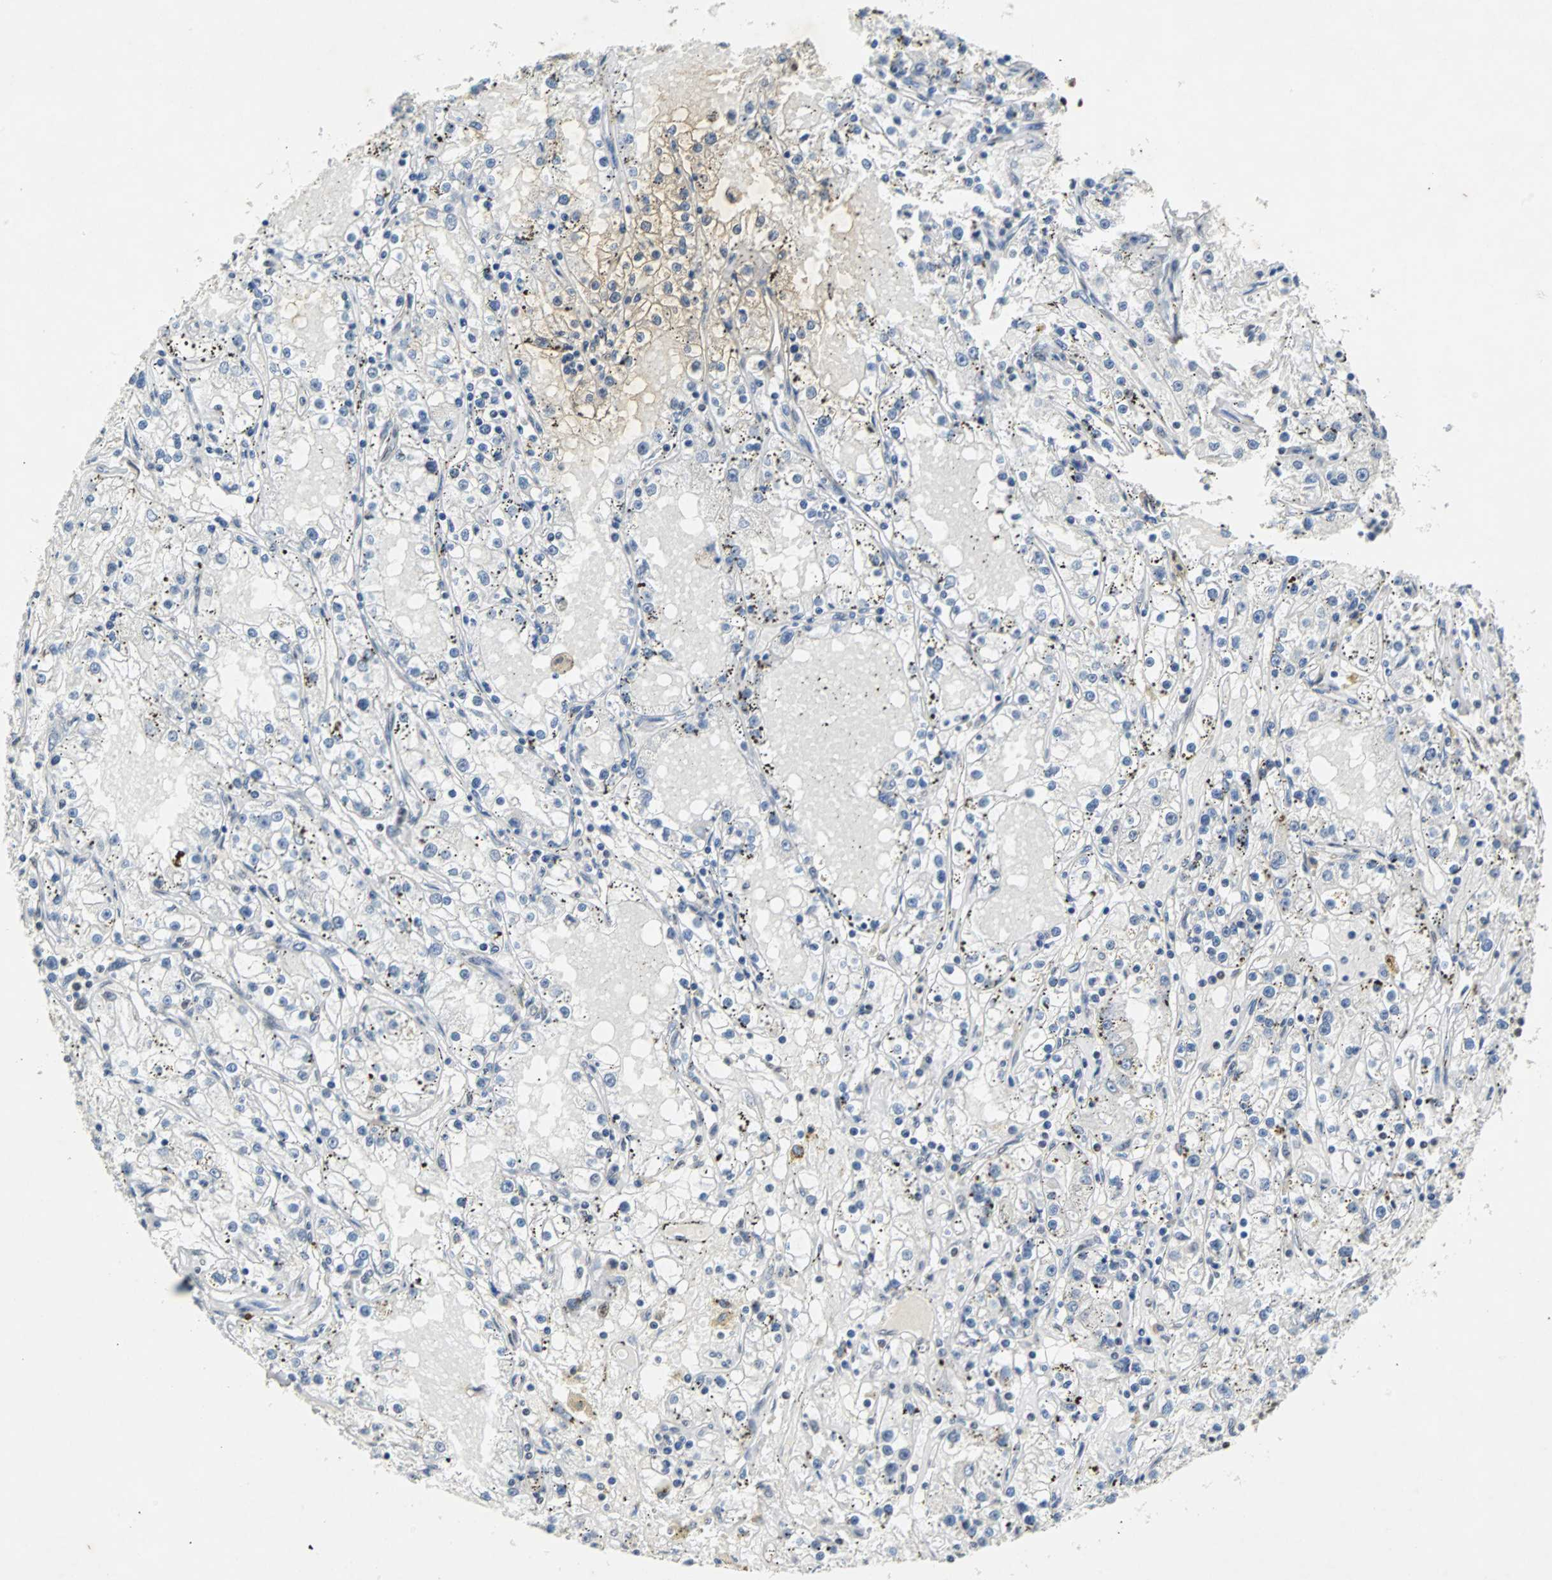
{"staining": {"intensity": "negative", "quantity": "none", "location": "none"}, "tissue": "renal cancer", "cell_type": "Tumor cells", "image_type": "cancer", "snomed": [{"axis": "morphology", "description": "Adenocarcinoma, NOS"}, {"axis": "topography", "description": "Kidney"}], "caption": "Immunohistochemistry (IHC) micrograph of human adenocarcinoma (renal) stained for a protein (brown), which exhibits no positivity in tumor cells.", "gene": "GATAD2A", "patient": {"sex": "male", "age": 56}}